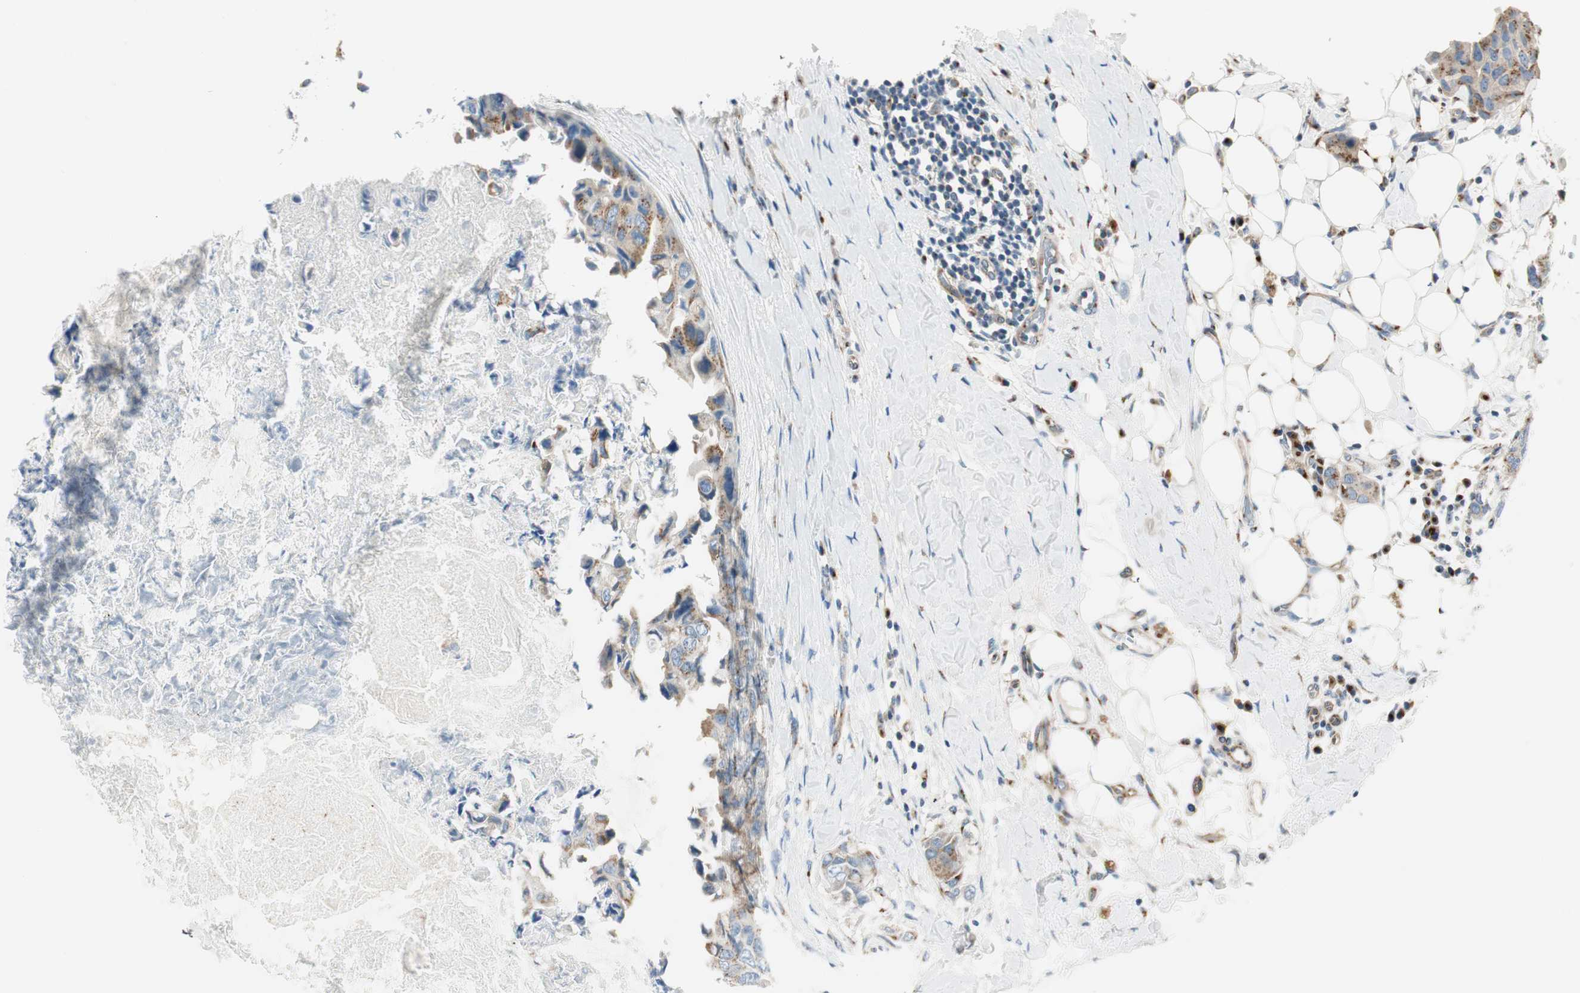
{"staining": {"intensity": "moderate", "quantity": ">75%", "location": "cytoplasmic/membranous"}, "tissue": "breast cancer", "cell_type": "Tumor cells", "image_type": "cancer", "snomed": [{"axis": "morphology", "description": "Duct carcinoma"}, {"axis": "topography", "description": "Breast"}], "caption": "Invasive ductal carcinoma (breast) stained with DAB immunohistochemistry reveals medium levels of moderate cytoplasmic/membranous staining in approximately >75% of tumor cells.", "gene": "TMF1", "patient": {"sex": "female", "age": 40}}